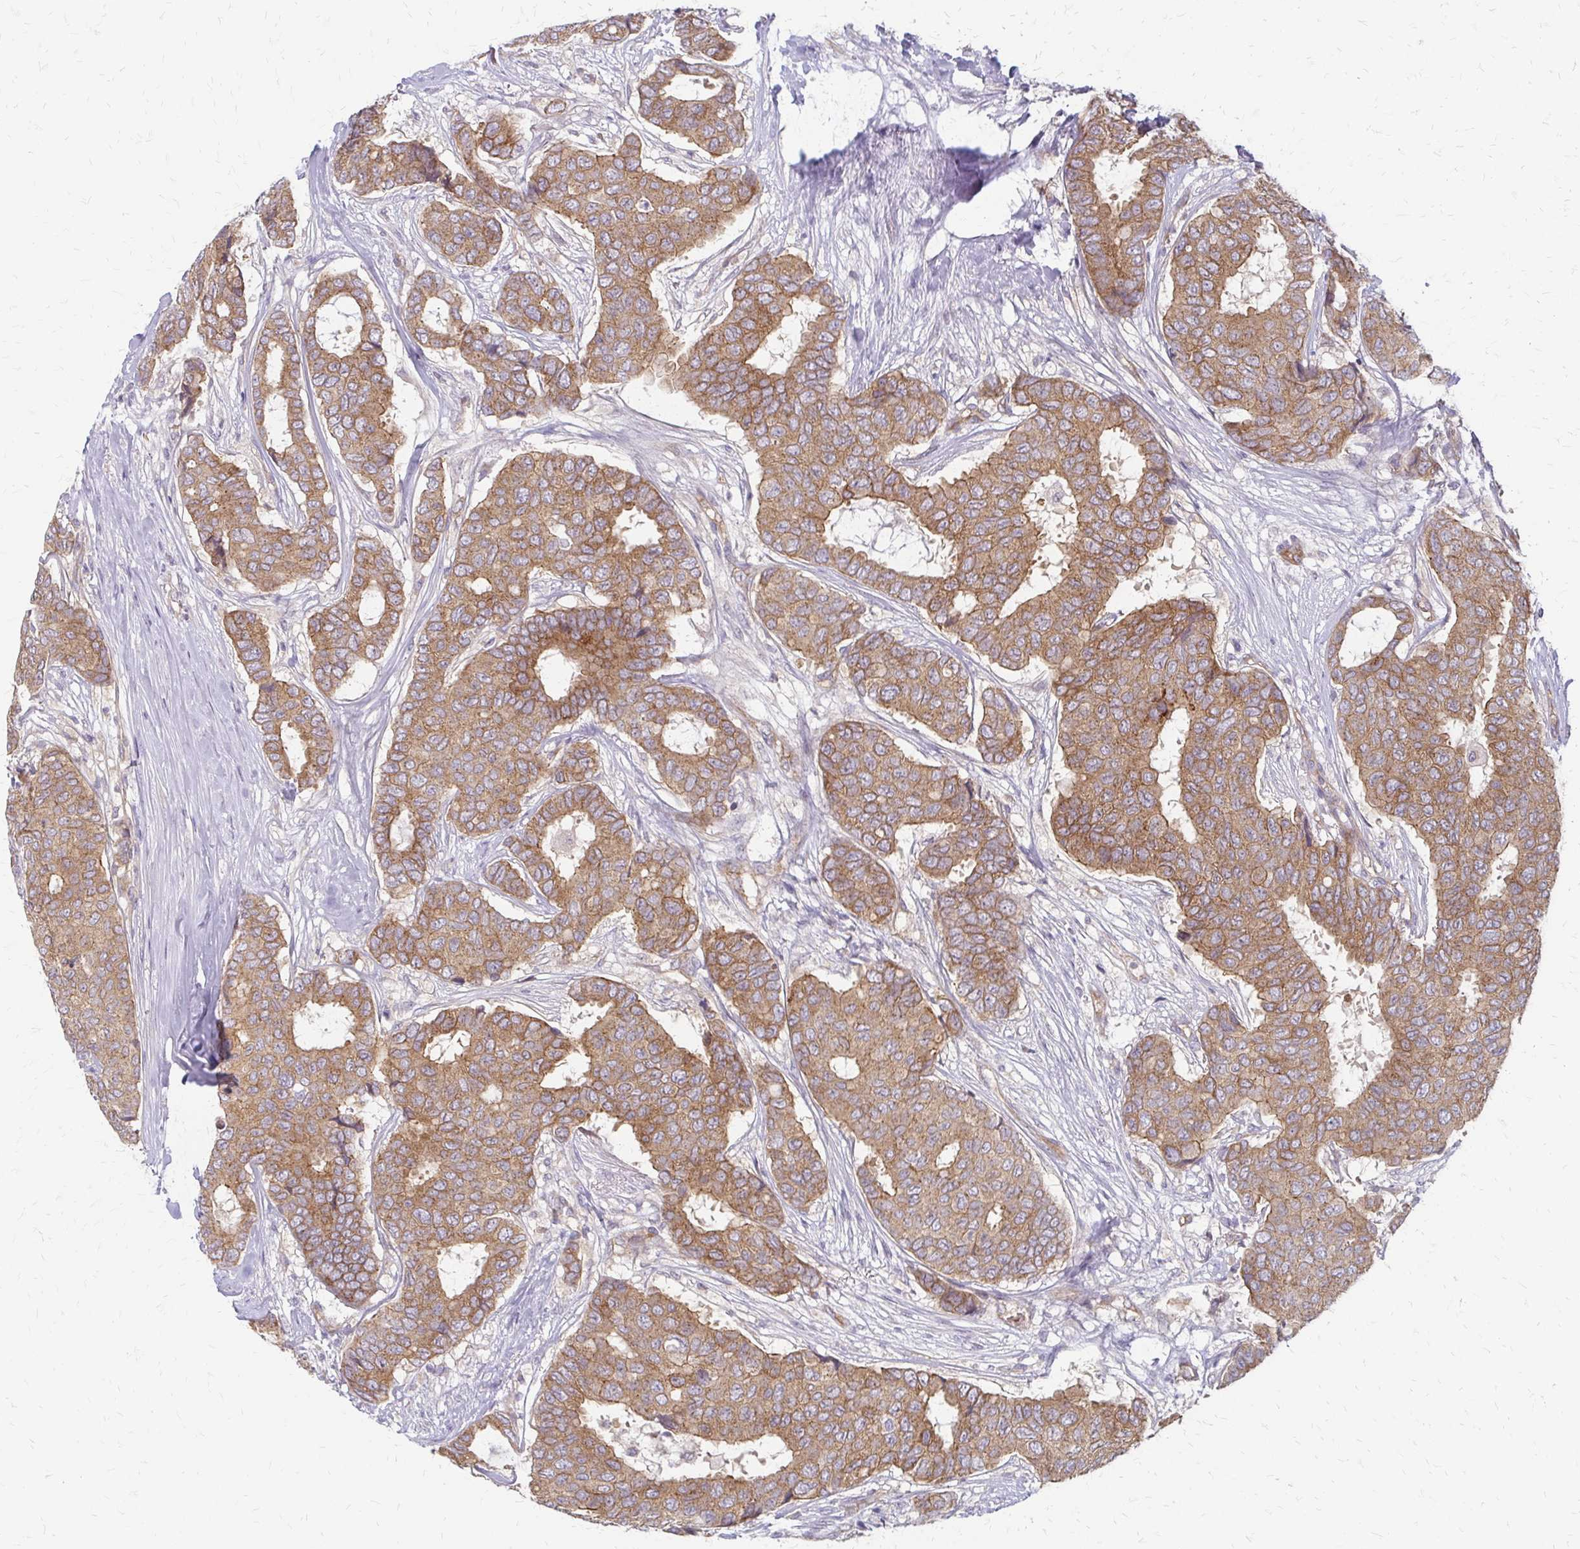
{"staining": {"intensity": "moderate", "quantity": ">75%", "location": "cytoplasmic/membranous"}, "tissue": "breast cancer", "cell_type": "Tumor cells", "image_type": "cancer", "snomed": [{"axis": "morphology", "description": "Duct carcinoma"}, {"axis": "topography", "description": "Breast"}], "caption": "Moderate cytoplasmic/membranous protein positivity is seen in approximately >75% of tumor cells in breast cancer.", "gene": "ZNF383", "patient": {"sex": "female", "age": 75}}